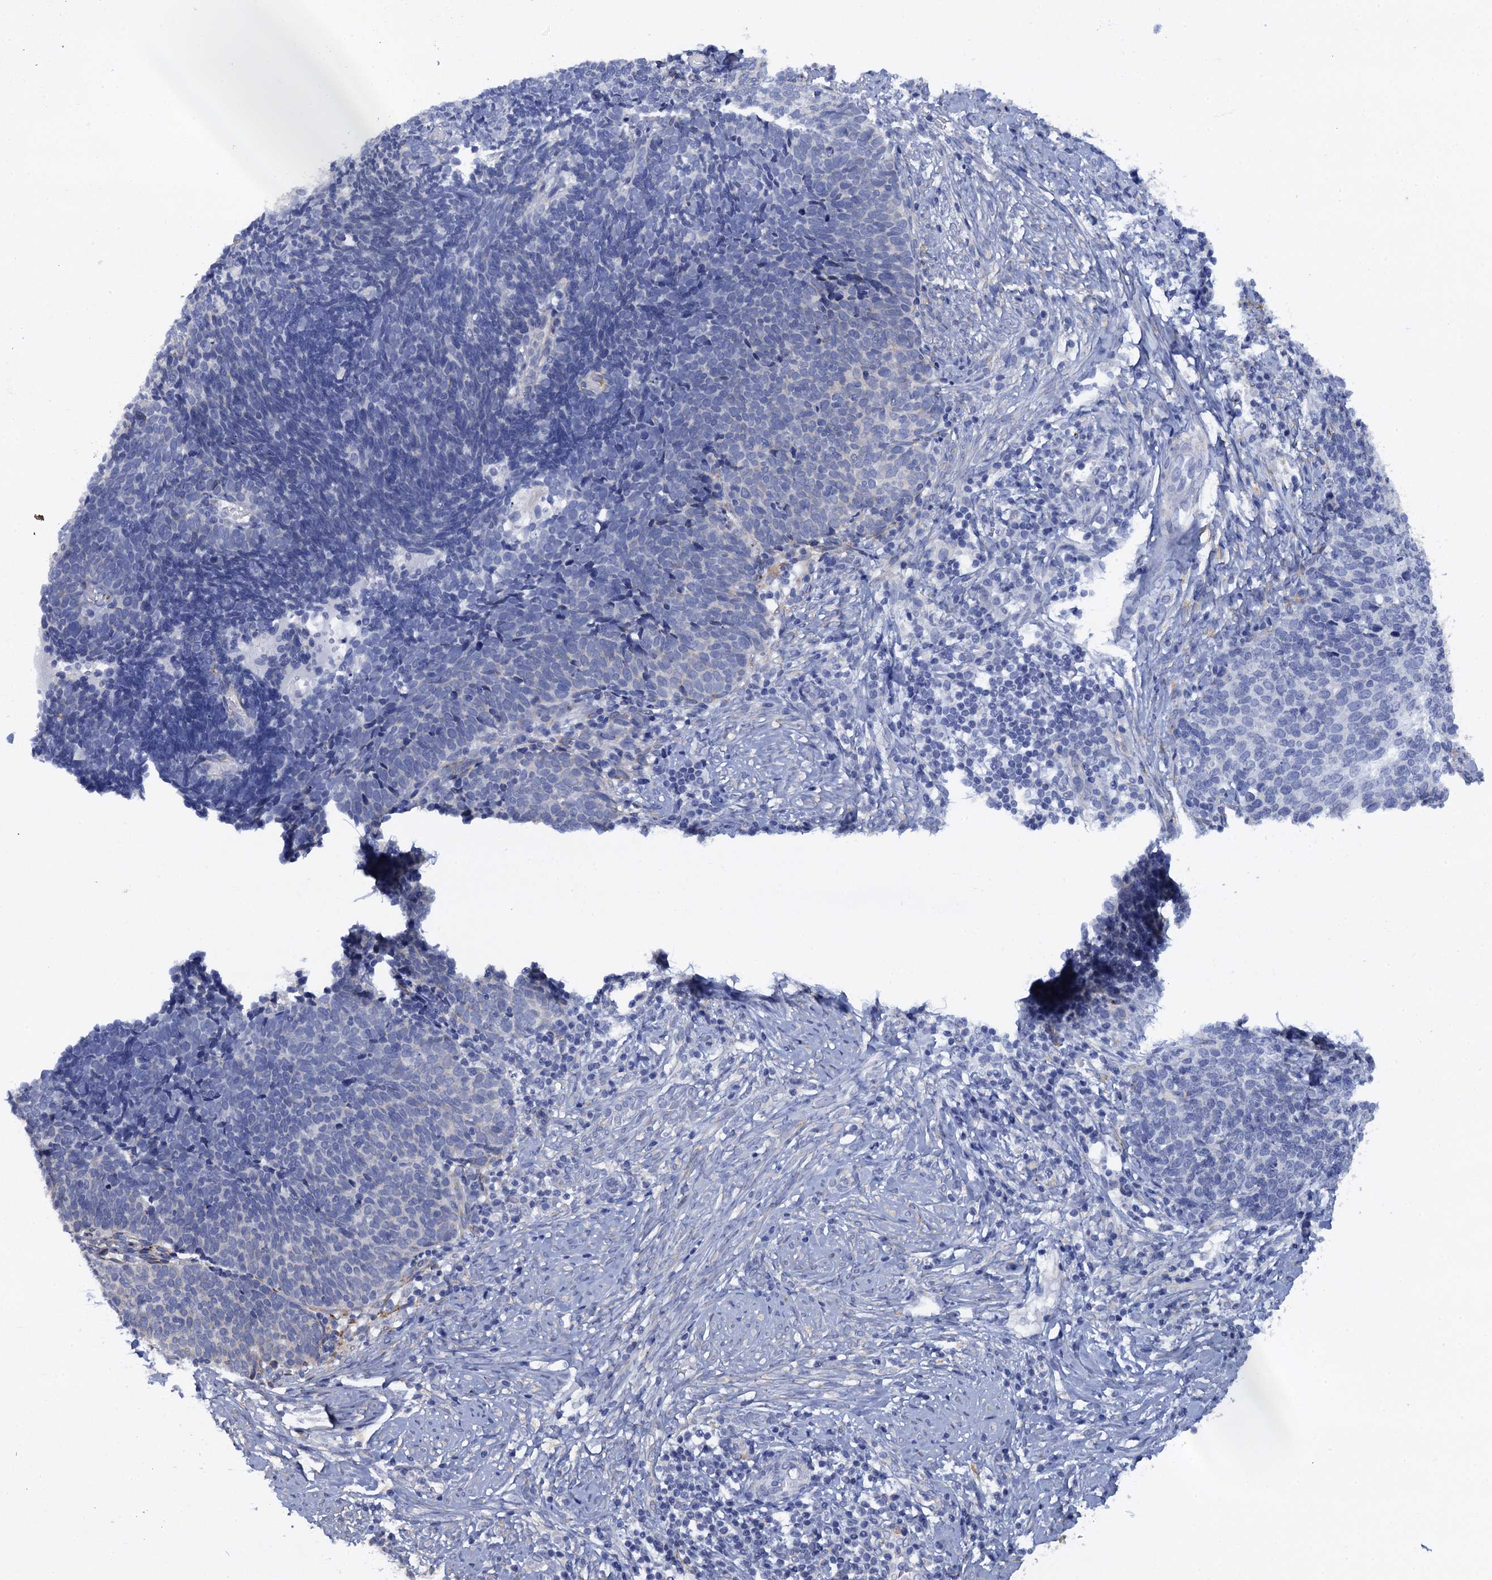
{"staining": {"intensity": "negative", "quantity": "none", "location": "none"}, "tissue": "cervical cancer", "cell_type": "Tumor cells", "image_type": "cancer", "snomed": [{"axis": "morphology", "description": "Squamous cell carcinoma, NOS"}, {"axis": "topography", "description": "Cervix"}], "caption": "A high-resolution photomicrograph shows IHC staining of cervical squamous cell carcinoma, which shows no significant staining in tumor cells.", "gene": "POGLUT3", "patient": {"sex": "female", "age": 39}}